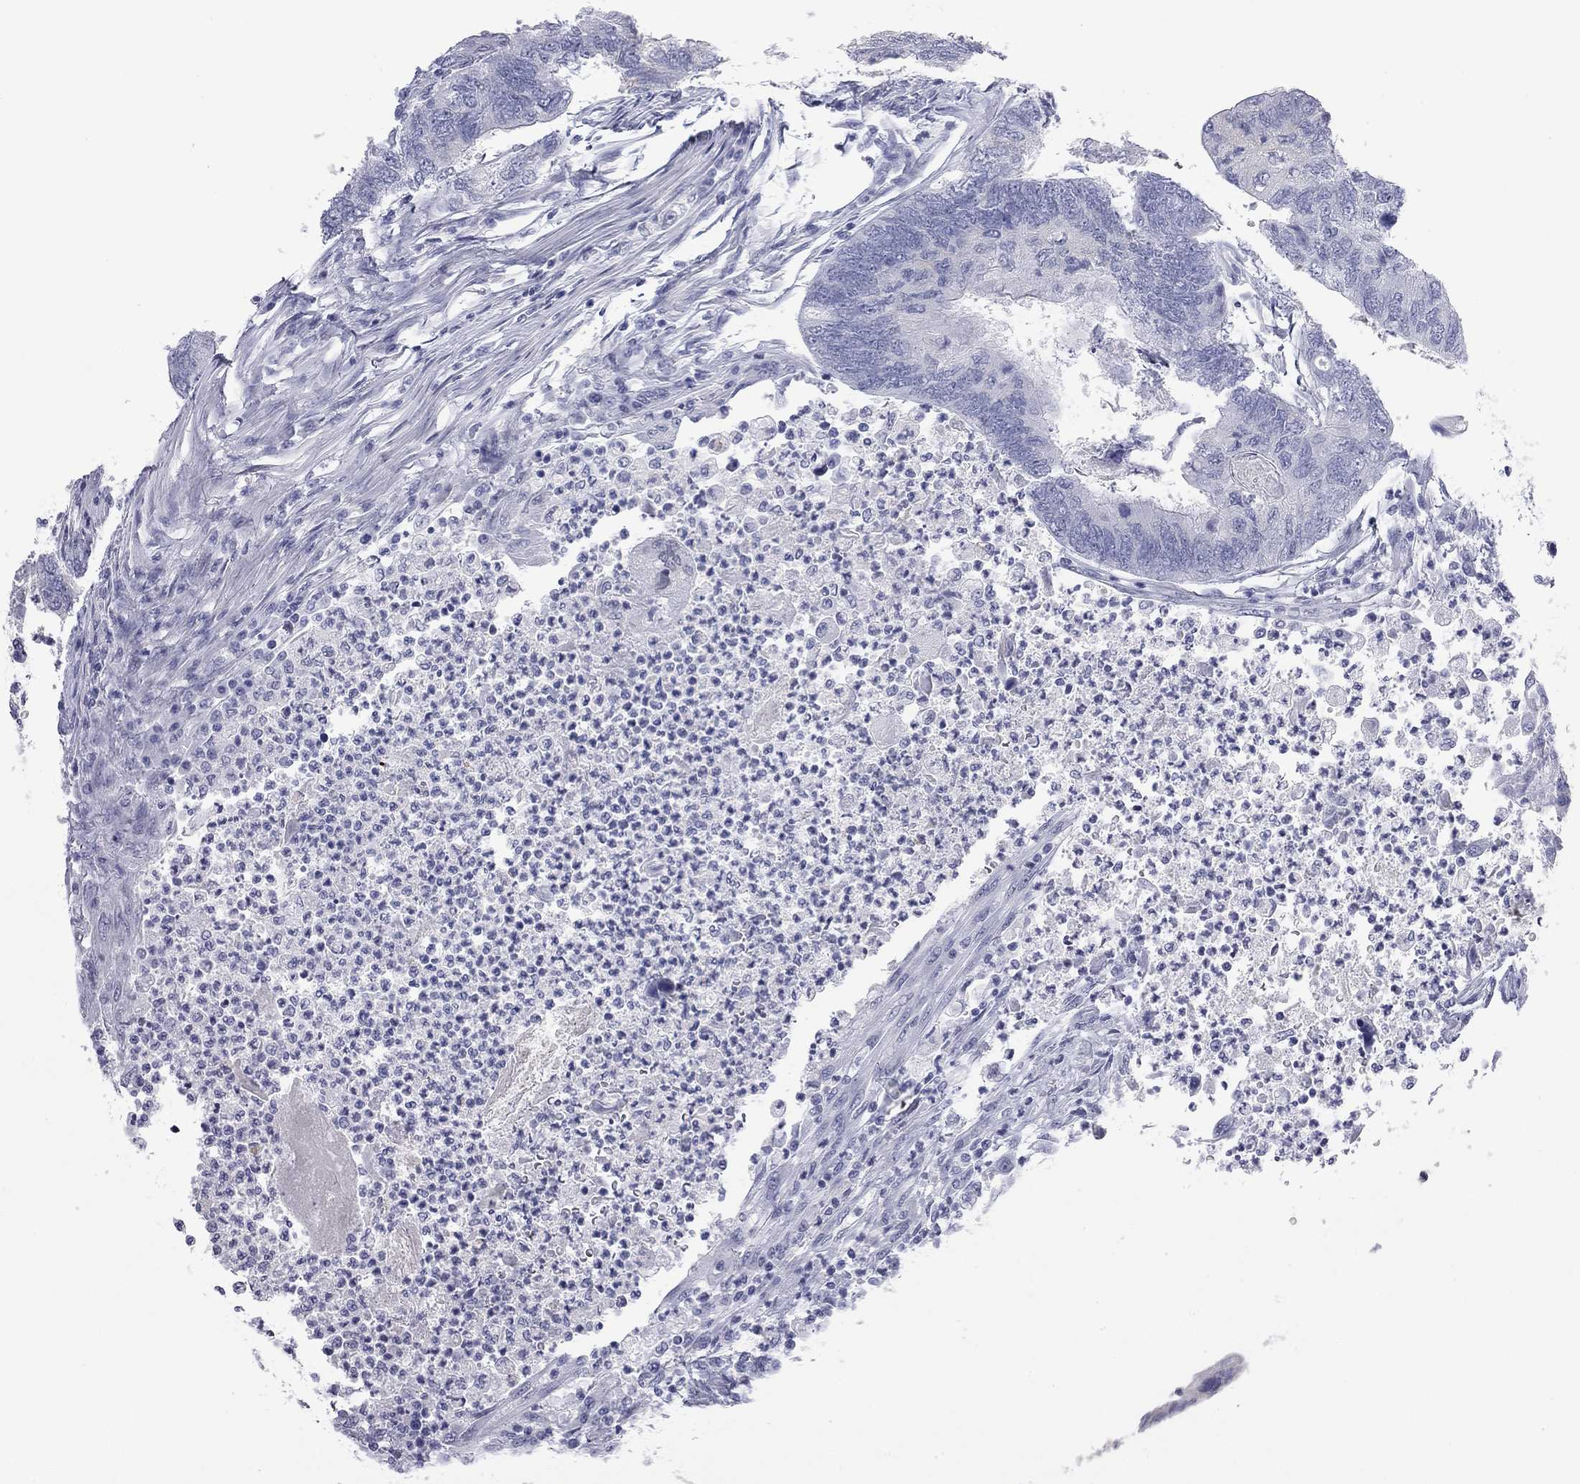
{"staining": {"intensity": "negative", "quantity": "none", "location": "none"}, "tissue": "colorectal cancer", "cell_type": "Tumor cells", "image_type": "cancer", "snomed": [{"axis": "morphology", "description": "Adenocarcinoma, NOS"}, {"axis": "topography", "description": "Colon"}], "caption": "The micrograph exhibits no staining of tumor cells in adenocarcinoma (colorectal).", "gene": "AK8", "patient": {"sex": "female", "age": 67}}